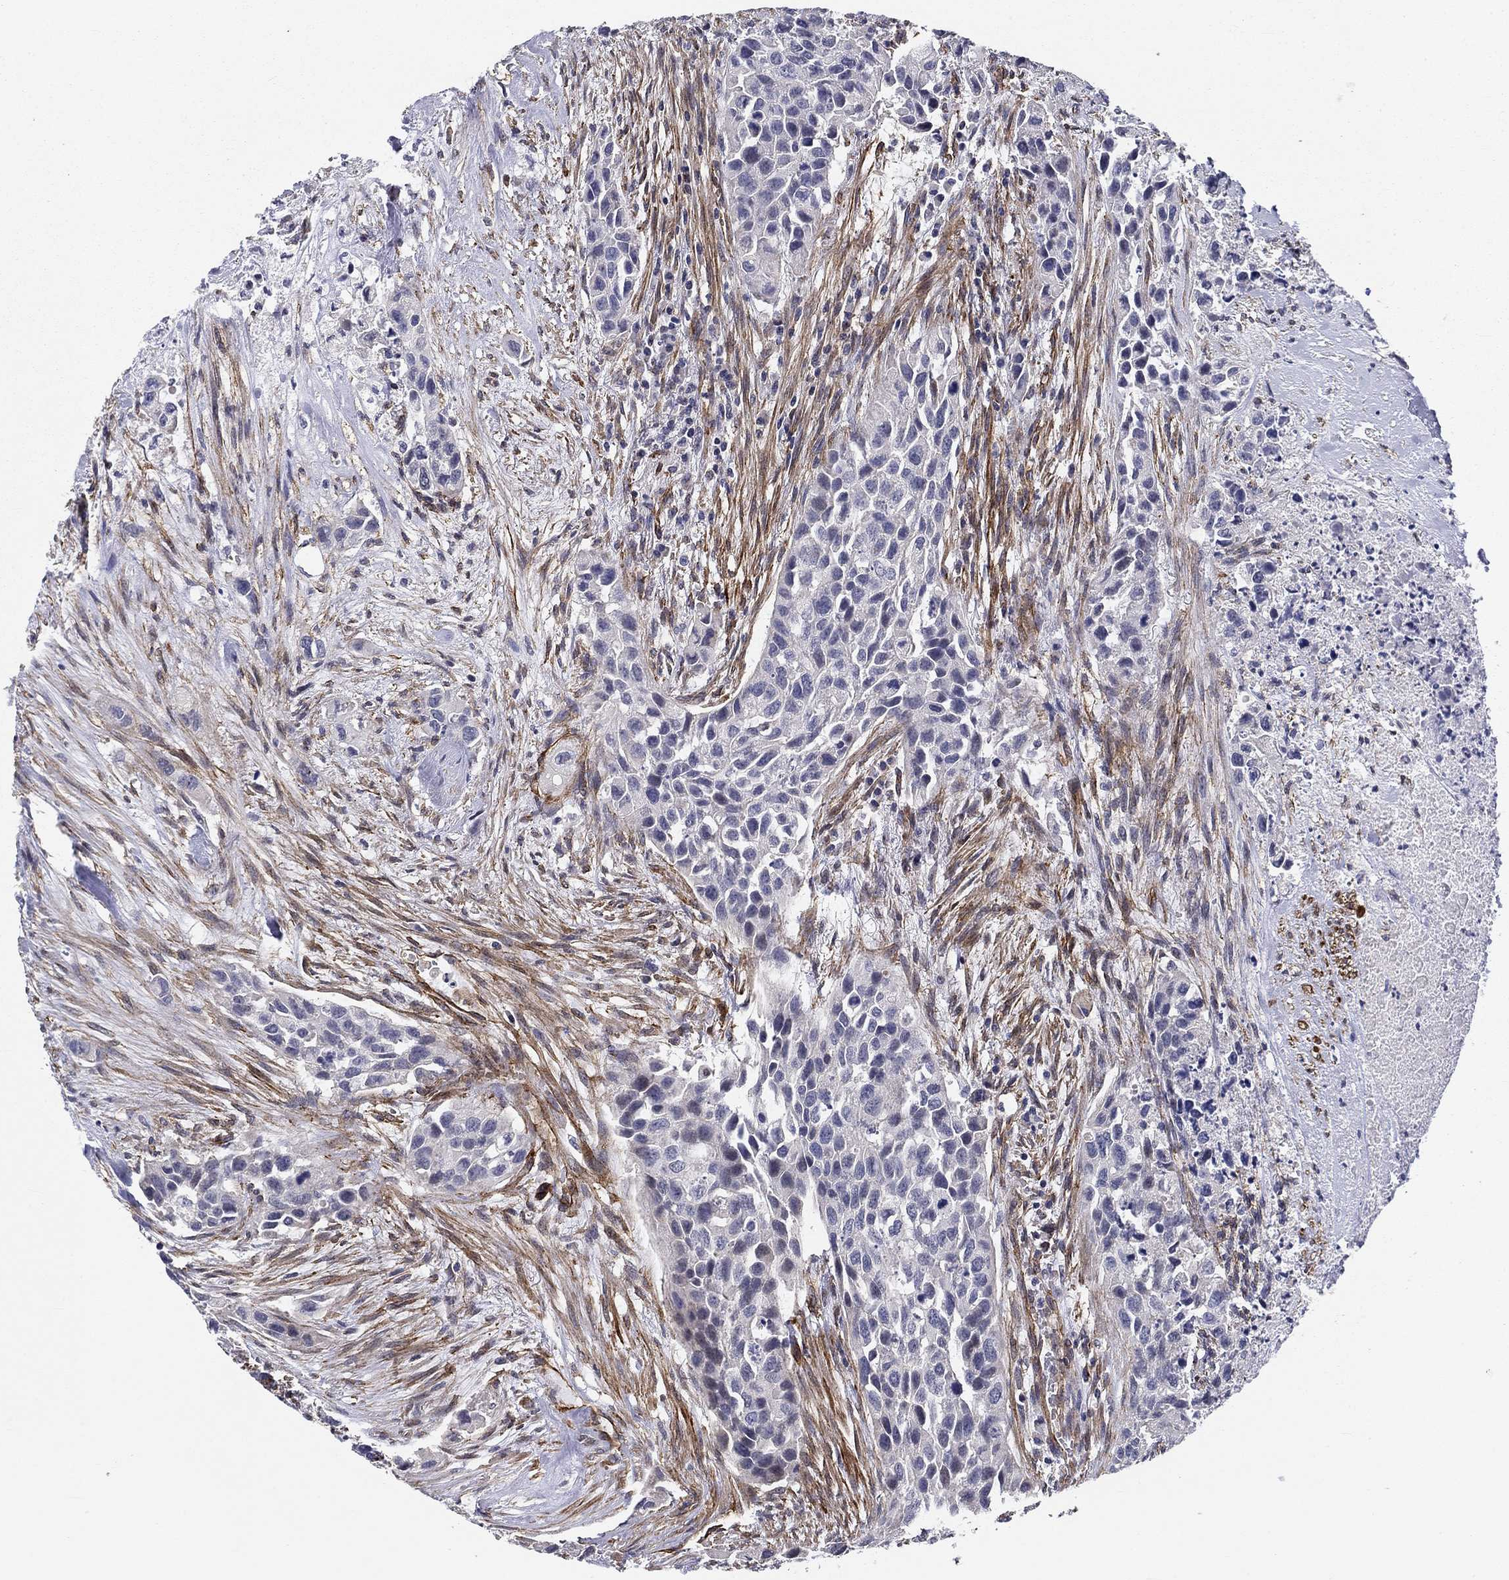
{"staining": {"intensity": "negative", "quantity": "none", "location": "none"}, "tissue": "urothelial cancer", "cell_type": "Tumor cells", "image_type": "cancer", "snomed": [{"axis": "morphology", "description": "Urothelial carcinoma, High grade"}, {"axis": "topography", "description": "Urinary bladder"}], "caption": "The micrograph reveals no significant expression in tumor cells of high-grade urothelial carcinoma.", "gene": "SYNC", "patient": {"sex": "female", "age": 73}}